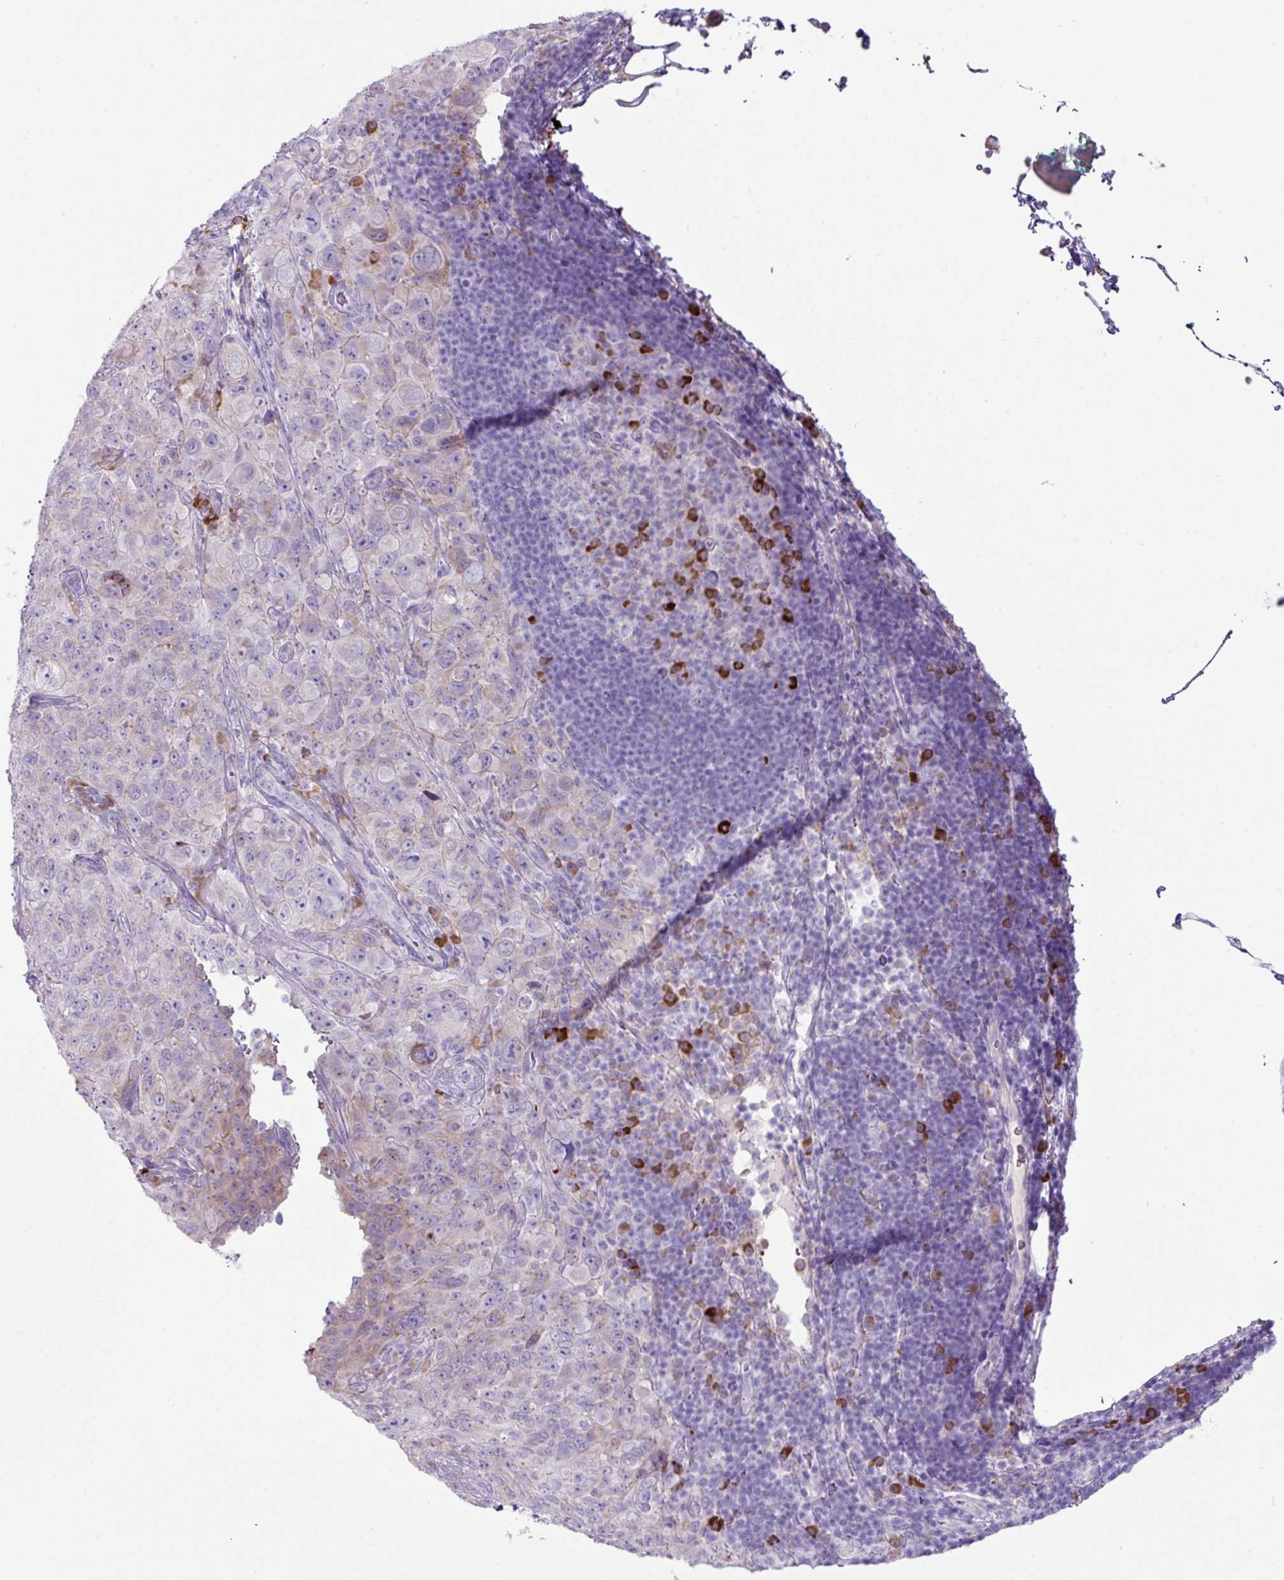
{"staining": {"intensity": "weak", "quantity": "<25%", "location": "cytoplasmic/membranous"}, "tissue": "pancreatic cancer", "cell_type": "Tumor cells", "image_type": "cancer", "snomed": [{"axis": "morphology", "description": "Adenocarcinoma, NOS"}, {"axis": "topography", "description": "Pancreas"}], "caption": "There is no significant expression in tumor cells of adenocarcinoma (pancreatic). Nuclei are stained in blue.", "gene": "RGS21", "patient": {"sex": "male", "age": 68}}